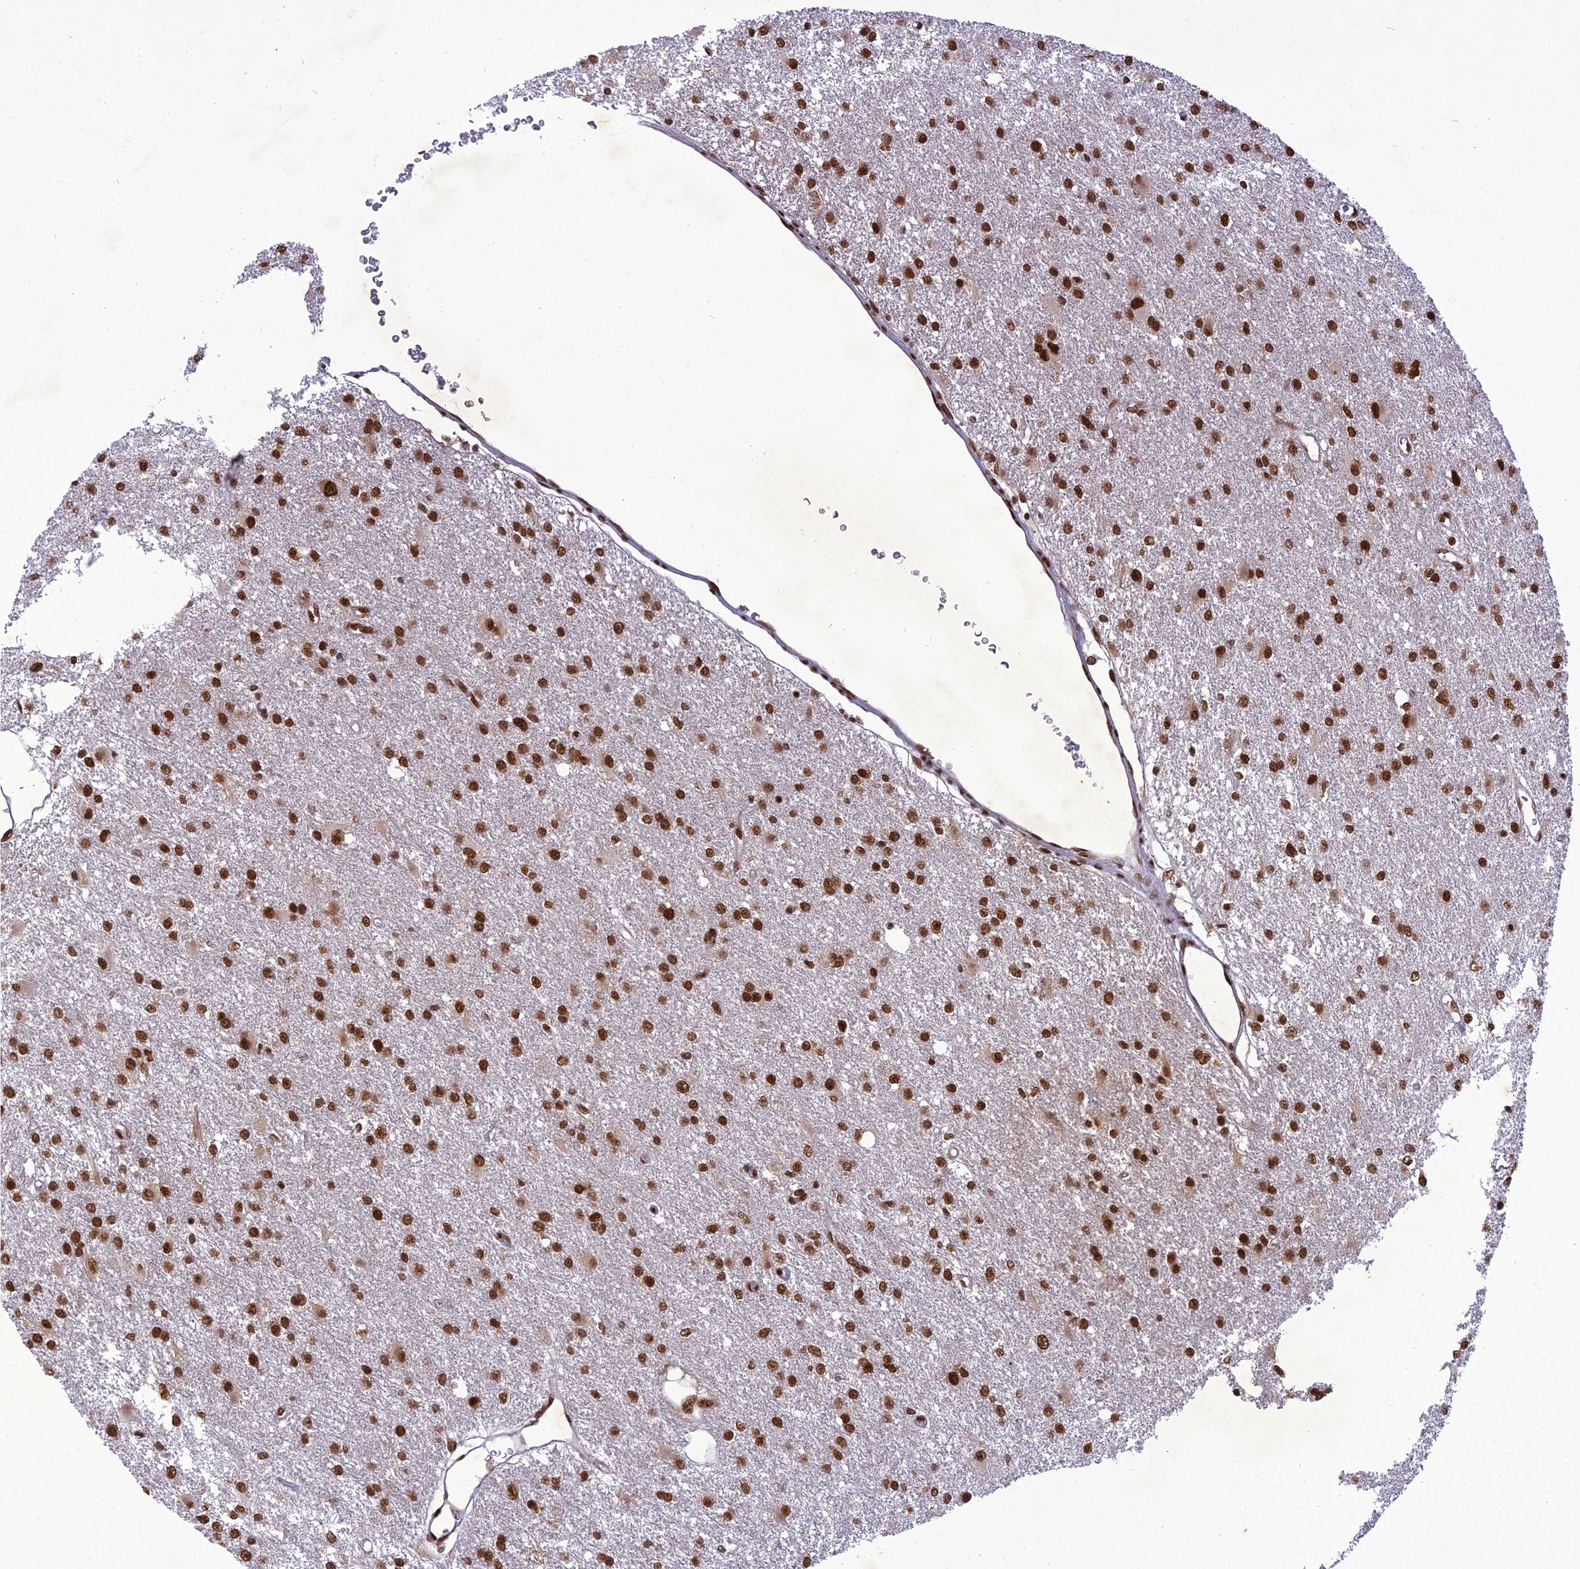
{"staining": {"intensity": "strong", "quantity": ">75%", "location": "nuclear"}, "tissue": "glioma", "cell_type": "Tumor cells", "image_type": "cancer", "snomed": [{"axis": "morphology", "description": "Glioma, malignant, High grade"}, {"axis": "topography", "description": "Brain"}], "caption": "Strong nuclear expression is appreciated in about >75% of tumor cells in glioma.", "gene": "DDX1", "patient": {"sex": "female", "age": 50}}